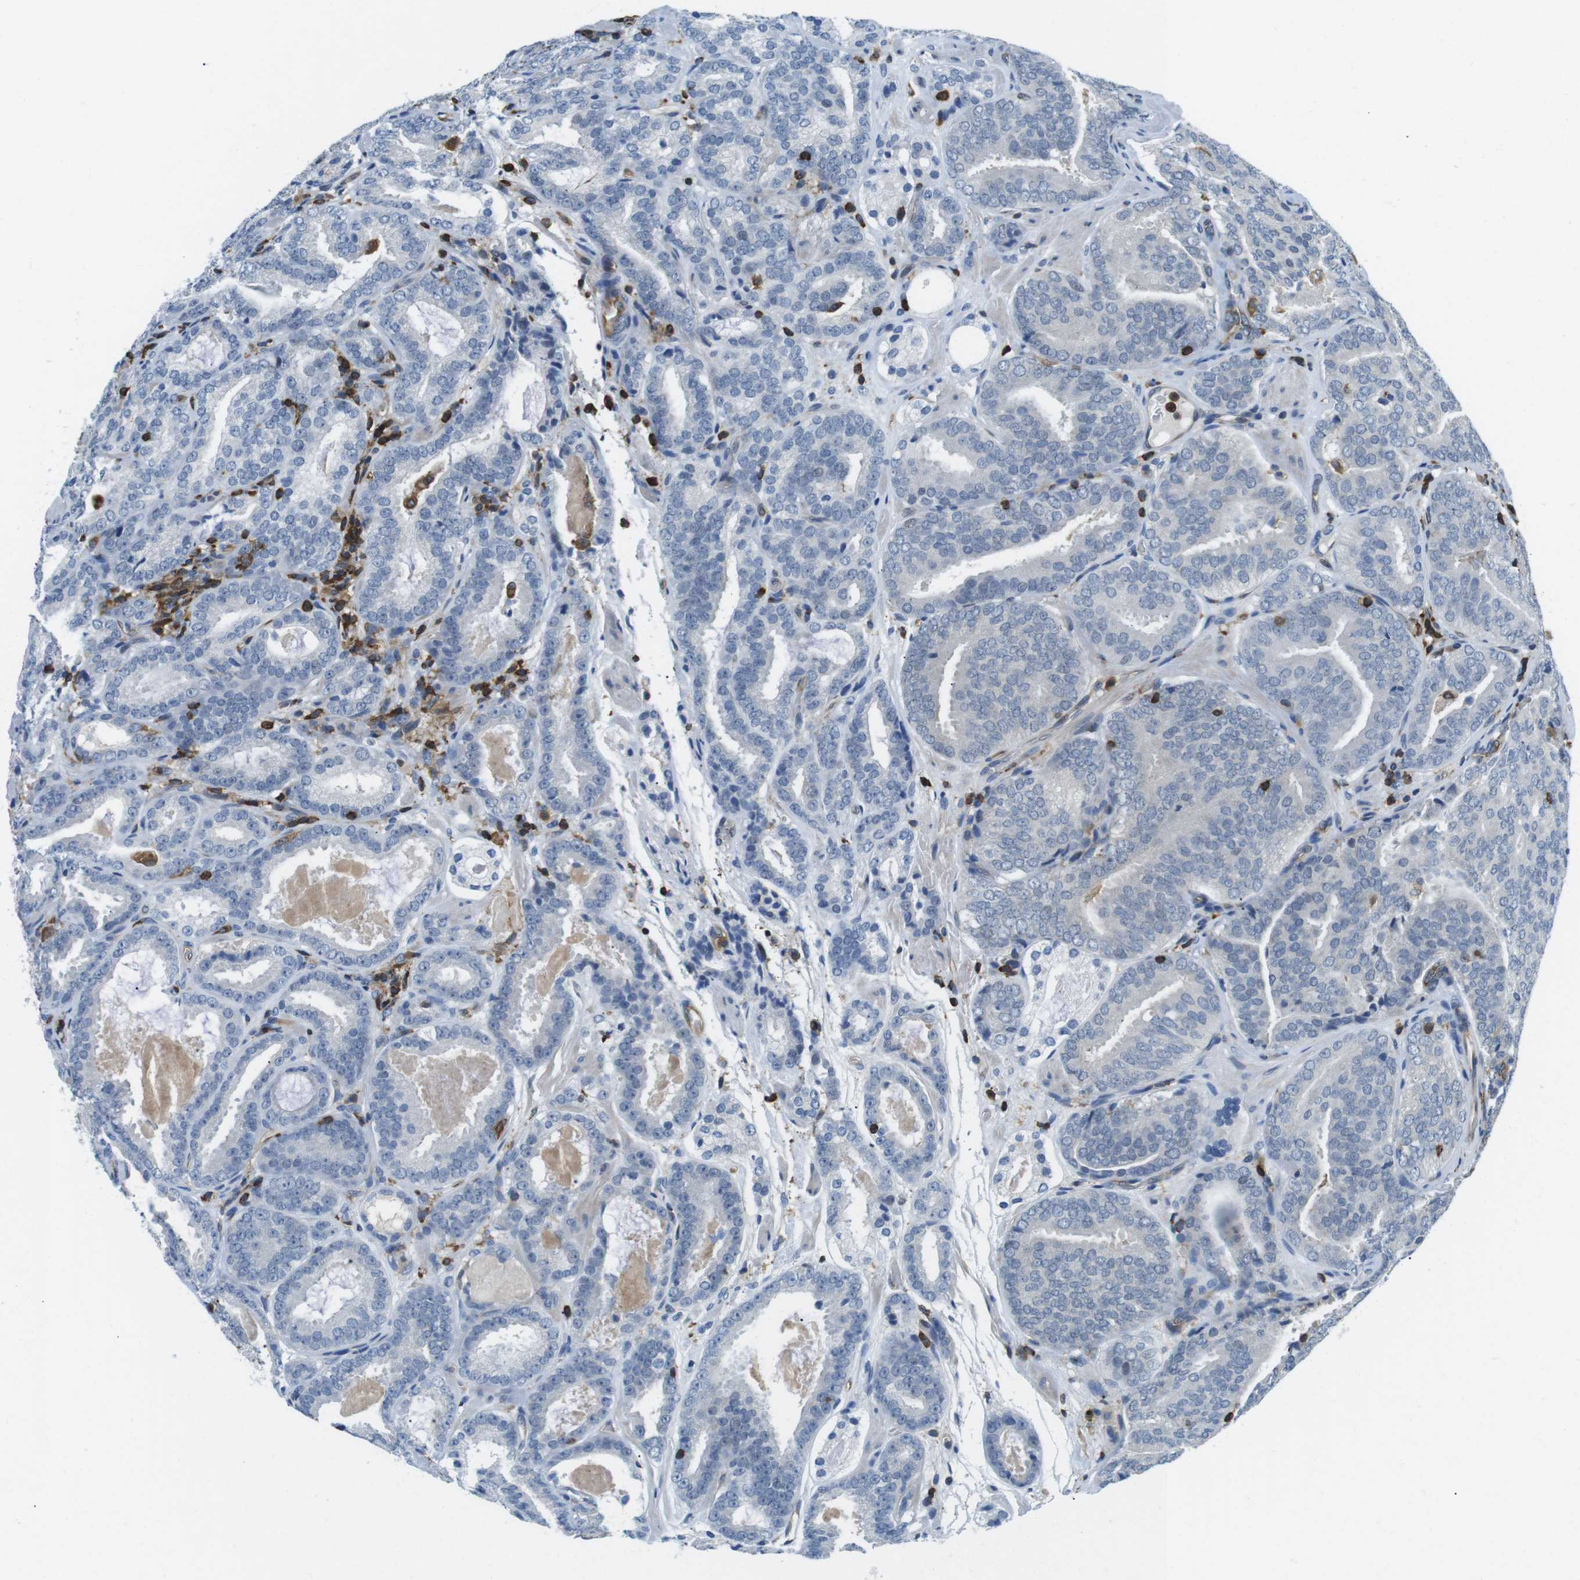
{"staining": {"intensity": "negative", "quantity": "none", "location": "none"}, "tissue": "prostate cancer", "cell_type": "Tumor cells", "image_type": "cancer", "snomed": [{"axis": "morphology", "description": "Adenocarcinoma, Low grade"}, {"axis": "topography", "description": "Prostate"}], "caption": "Image shows no significant protein staining in tumor cells of prostate adenocarcinoma (low-grade).", "gene": "STK10", "patient": {"sex": "male", "age": 69}}